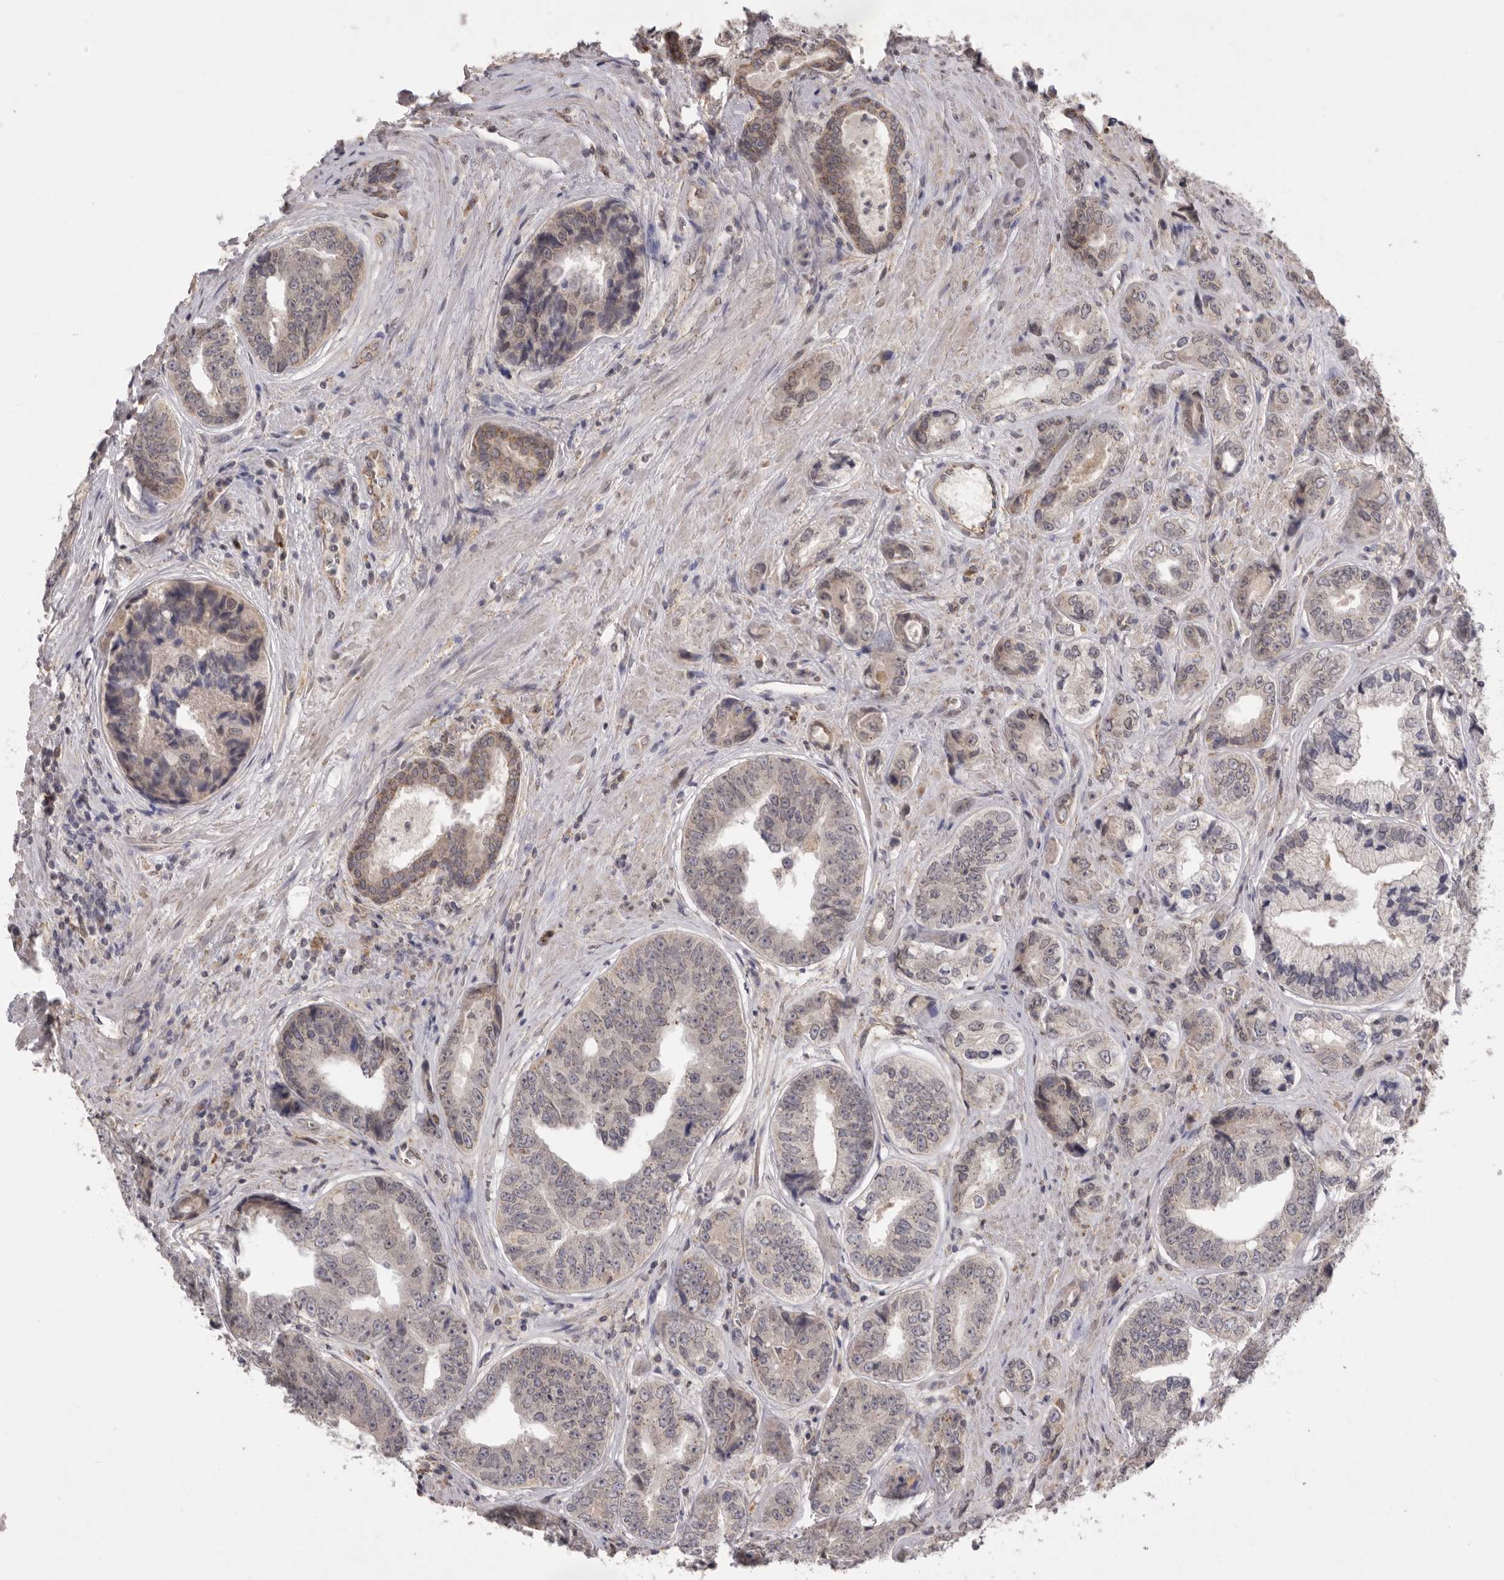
{"staining": {"intensity": "weak", "quantity": "<25%", "location": "cytoplasmic/membranous"}, "tissue": "prostate cancer", "cell_type": "Tumor cells", "image_type": "cancer", "snomed": [{"axis": "morphology", "description": "Adenocarcinoma, High grade"}, {"axis": "topography", "description": "Prostate"}], "caption": "Adenocarcinoma (high-grade) (prostate) stained for a protein using immunohistochemistry displays no positivity tumor cells.", "gene": "TLR3", "patient": {"sex": "male", "age": 61}}